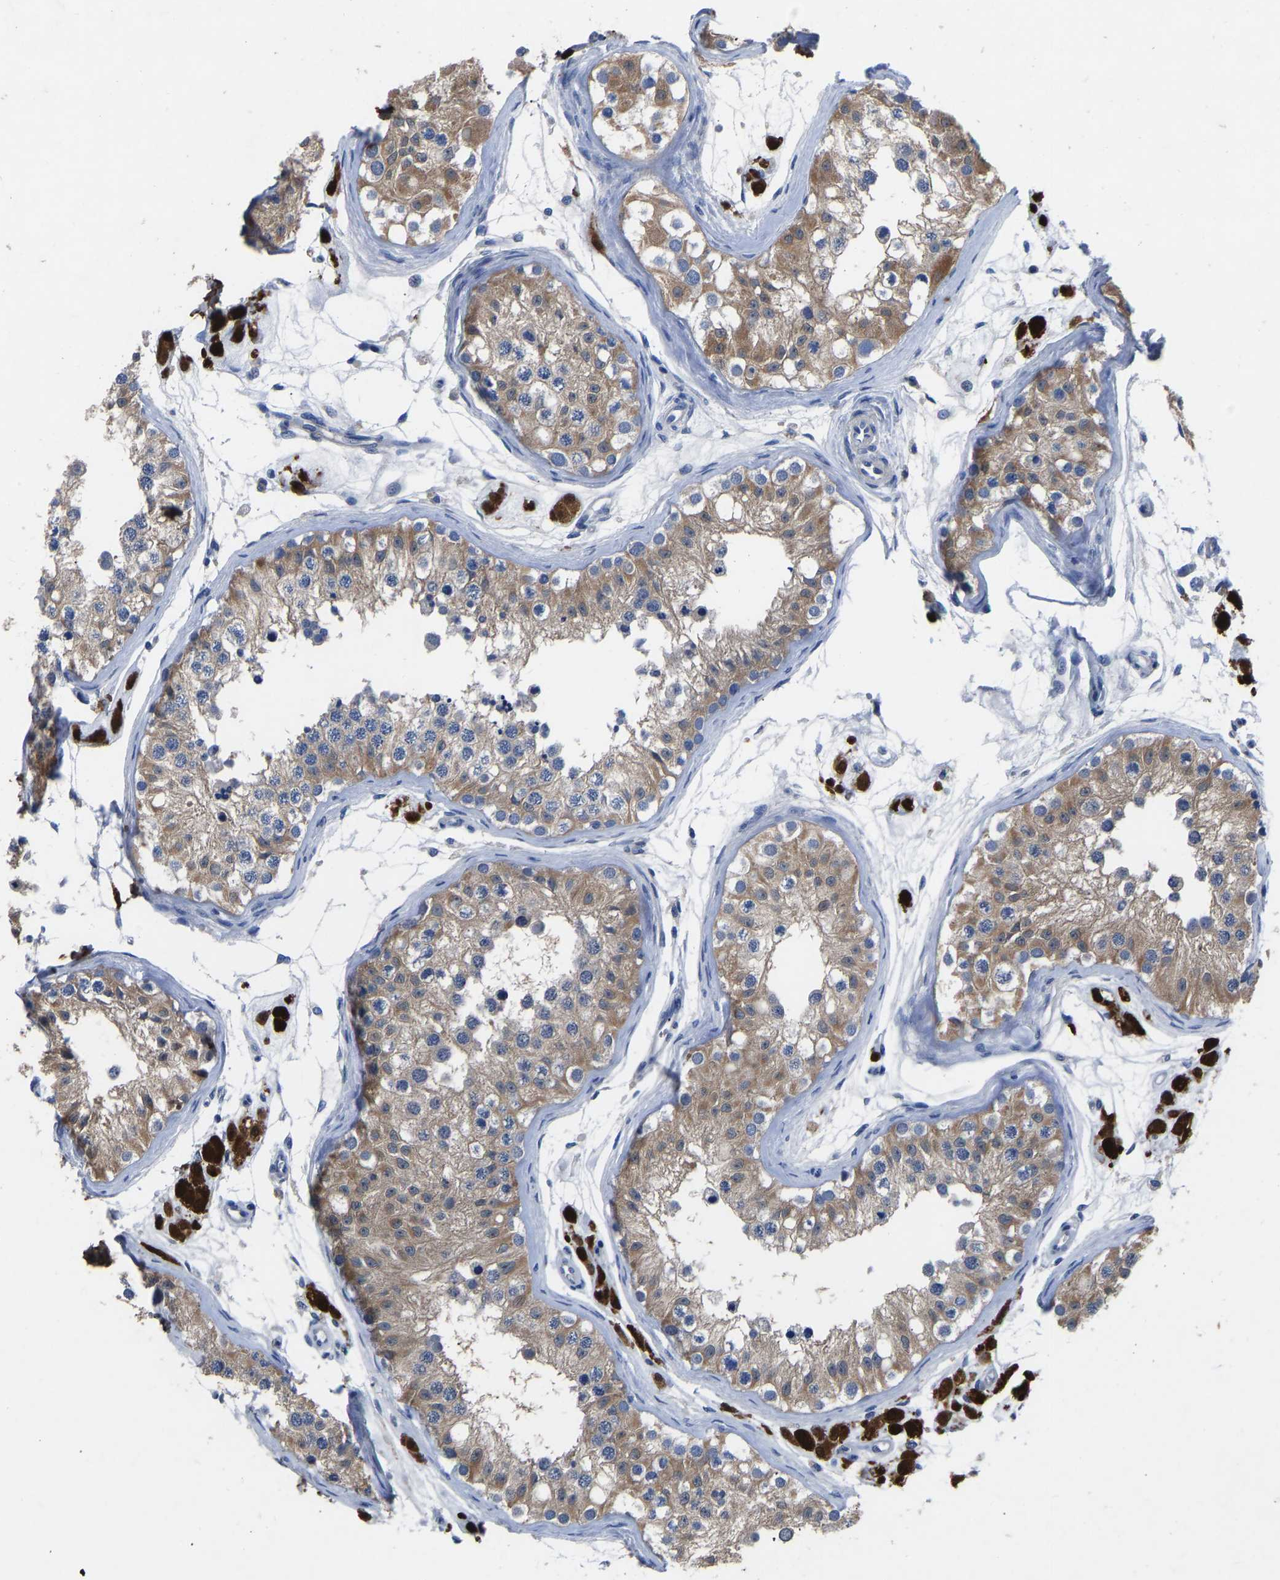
{"staining": {"intensity": "moderate", "quantity": "25%-75%", "location": "cytoplasmic/membranous"}, "tissue": "testis", "cell_type": "Cells in seminiferous ducts", "image_type": "normal", "snomed": [{"axis": "morphology", "description": "Normal tissue, NOS"}, {"axis": "morphology", "description": "Adenocarcinoma, metastatic, NOS"}, {"axis": "topography", "description": "Testis"}], "caption": "Moderate cytoplasmic/membranous expression for a protein is identified in about 25%-75% of cells in seminiferous ducts of normal testis using IHC.", "gene": "RBP1", "patient": {"sex": "male", "age": 26}}